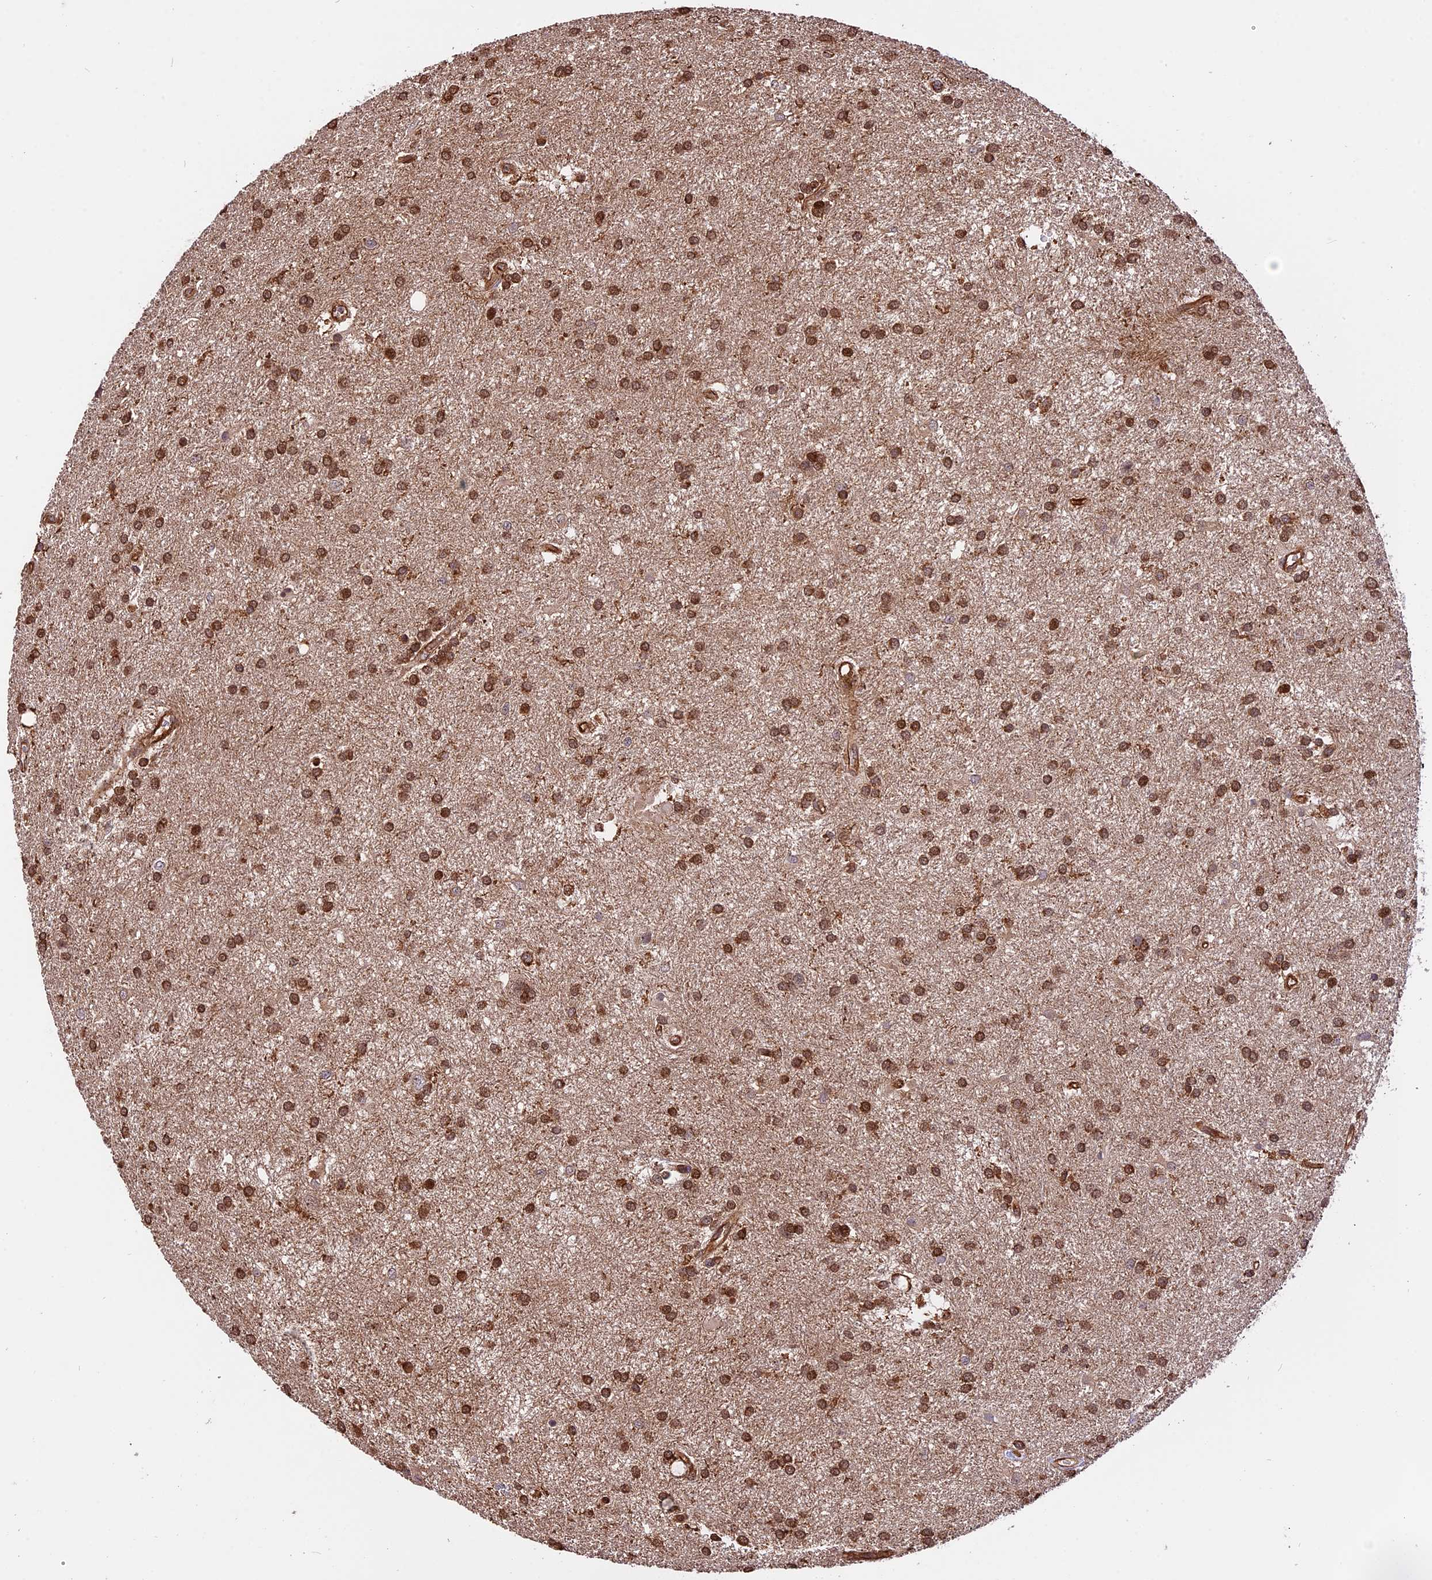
{"staining": {"intensity": "moderate", "quantity": ">75%", "location": "cytoplasmic/membranous,nuclear"}, "tissue": "glioma", "cell_type": "Tumor cells", "image_type": "cancer", "snomed": [{"axis": "morphology", "description": "Glioma, malignant, Low grade"}, {"axis": "topography", "description": "Brain"}], "caption": "IHC micrograph of human low-grade glioma (malignant) stained for a protein (brown), which demonstrates medium levels of moderate cytoplasmic/membranous and nuclear staining in approximately >75% of tumor cells.", "gene": "HERPUD1", "patient": {"sex": "male", "age": 66}}